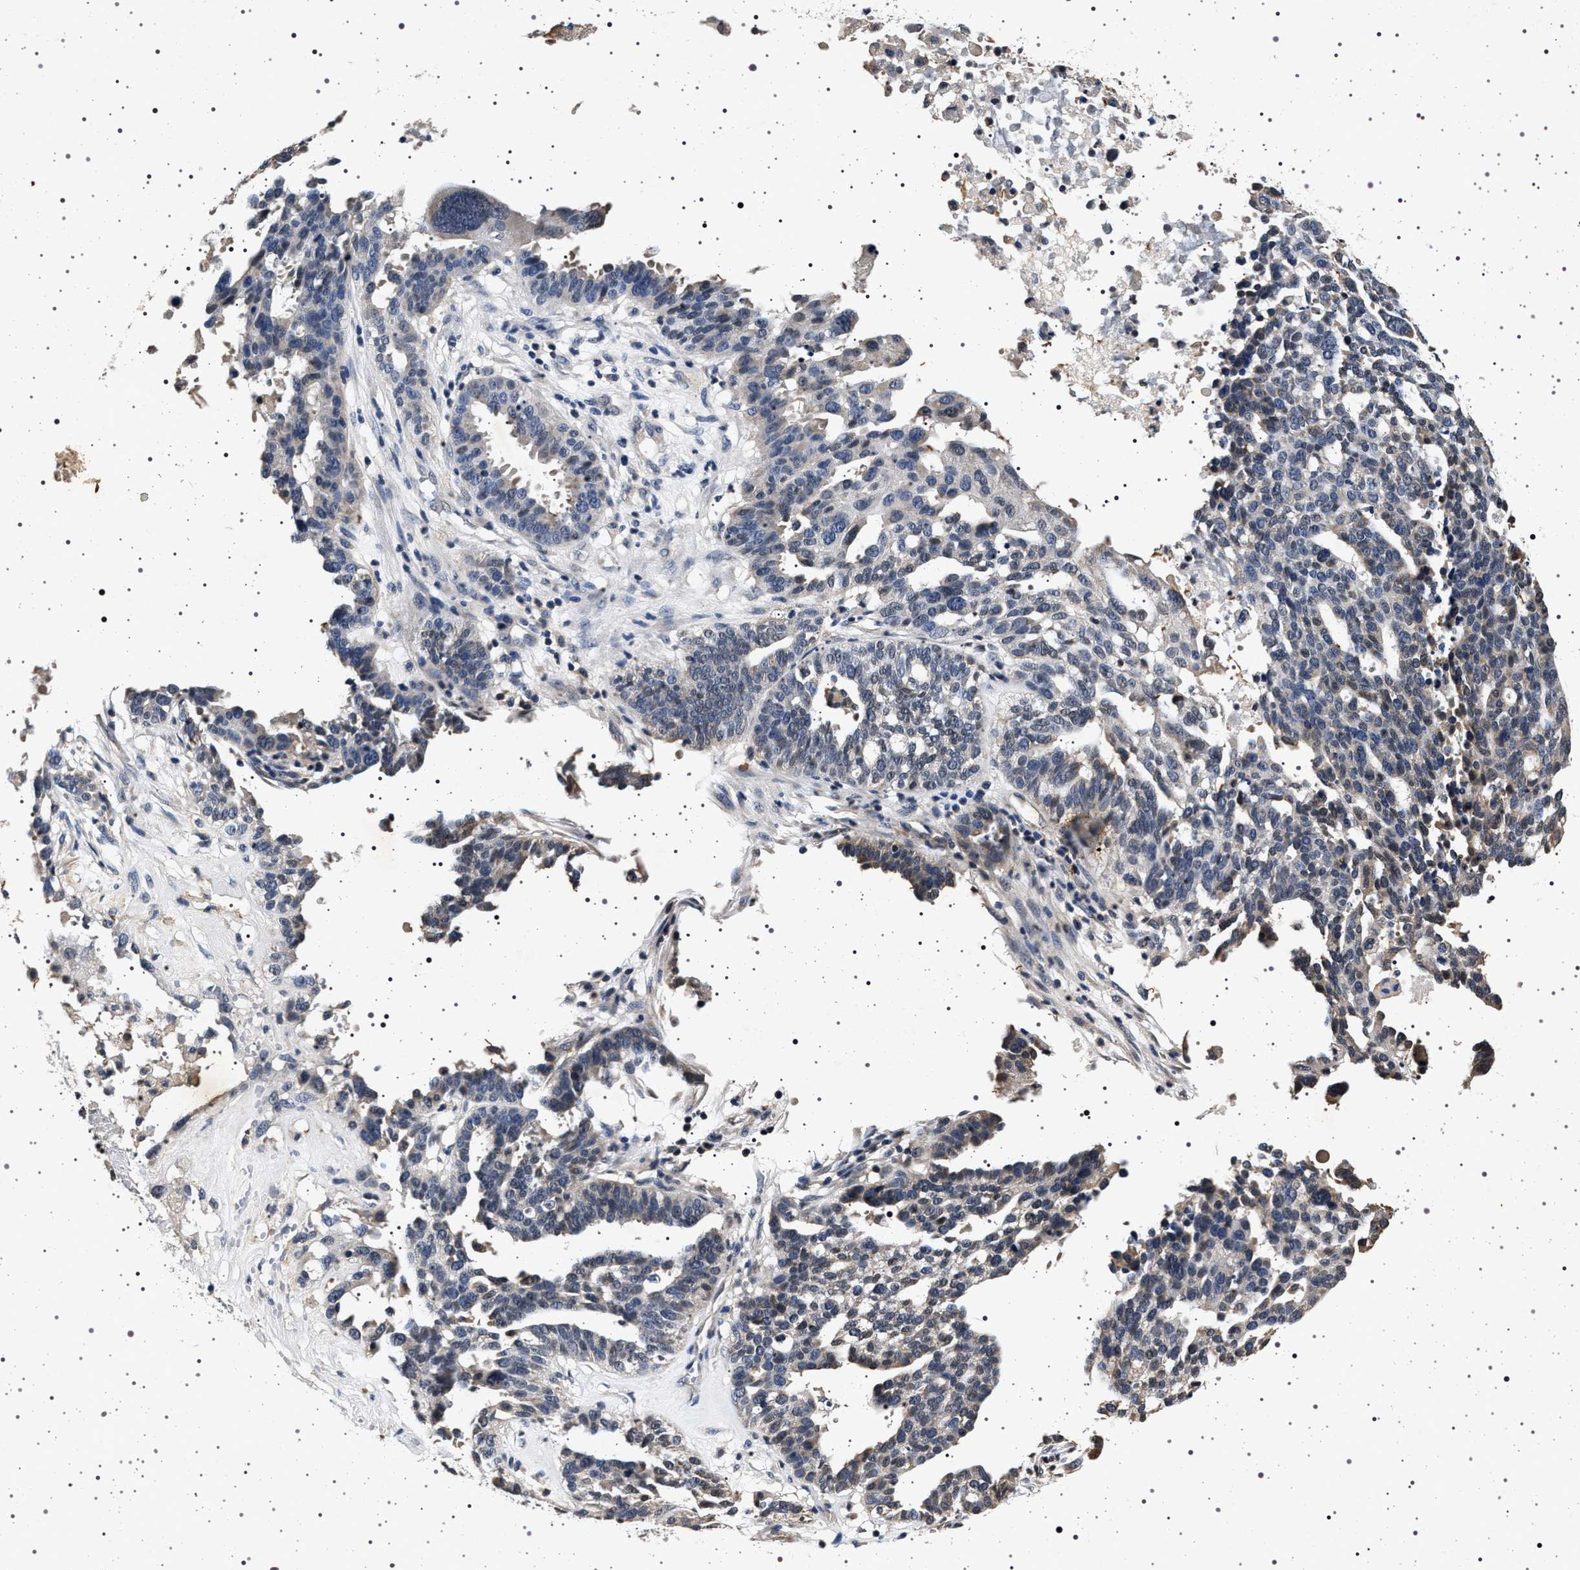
{"staining": {"intensity": "weak", "quantity": "<25%", "location": "cytoplasmic/membranous"}, "tissue": "ovarian cancer", "cell_type": "Tumor cells", "image_type": "cancer", "snomed": [{"axis": "morphology", "description": "Cystadenocarcinoma, serous, NOS"}, {"axis": "topography", "description": "Ovary"}], "caption": "Ovarian cancer (serous cystadenocarcinoma) was stained to show a protein in brown. There is no significant staining in tumor cells. Nuclei are stained in blue.", "gene": "CDKN1B", "patient": {"sex": "female", "age": 59}}